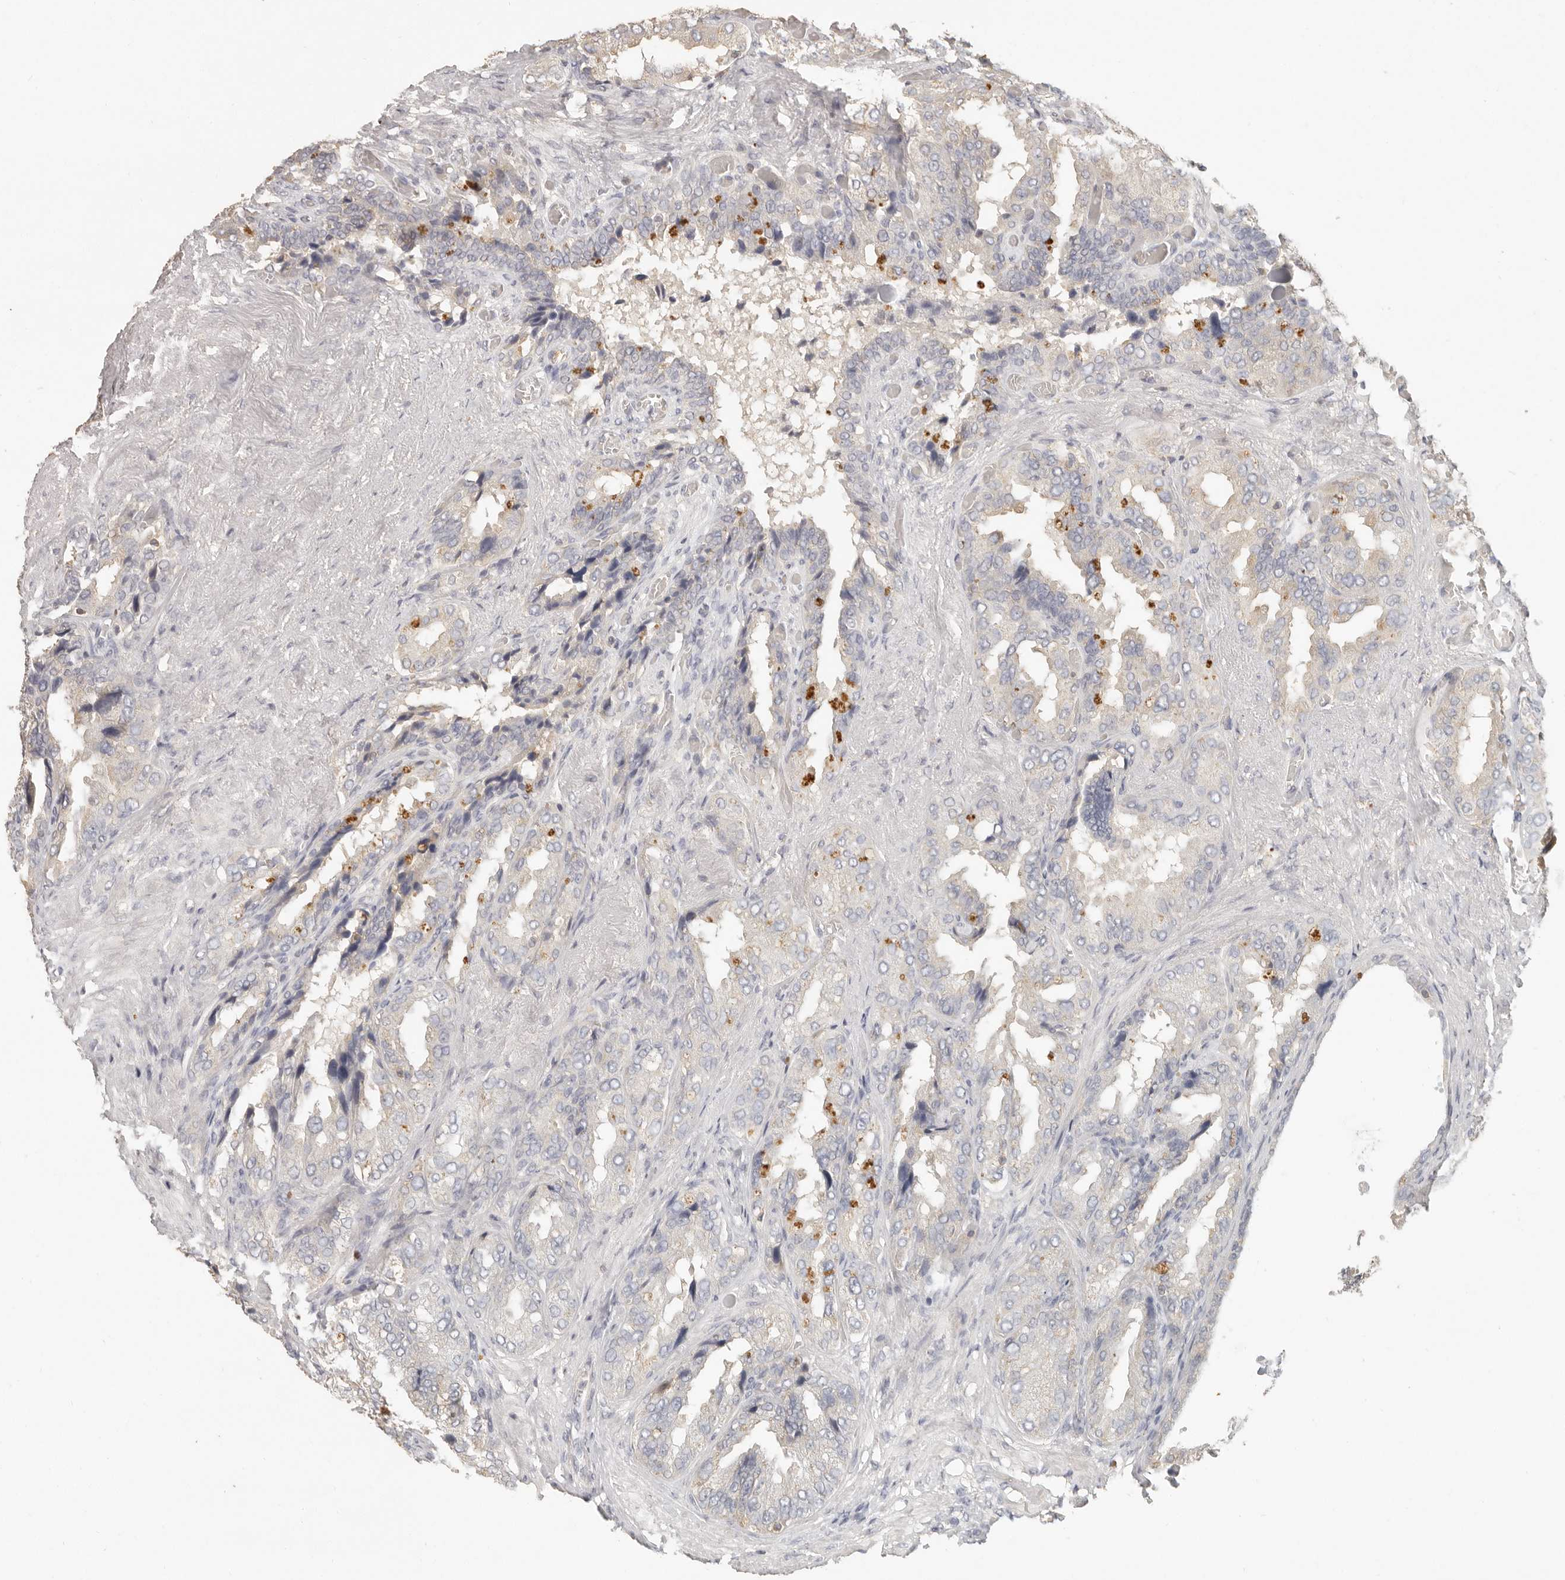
{"staining": {"intensity": "moderate", "quantity": "<25%", "location": "cytoplasmic/membranous"}, "tissue": "seminal vesicle", "cell_type": "Glandular cells", "image_type": "normal", "snomed": [{"axis": "morphology", "description": "Normal tissue, NOS"}, {"axis": "topography", "description": "Seminal veicle"}, {"axis": "topography", "description": "Peripheral nerve tissue"}], "caption": "High-magnification brightfield microscopy of unremarkable seminal vesicle stained with DAB (3,3'-diaminobenzidine) (brown) and counterstained with hematoxylin (blue). glandular cells exhibit moderate cytoplasmic/membranous staining is appreciated in approximately<25% of cells. (DAB (3,3'-diaminobenzidine) = brown stain, brightfield microscopy at high magnification).", "gene": "CSK", "patient": {"sex": "male", "age": 63}}